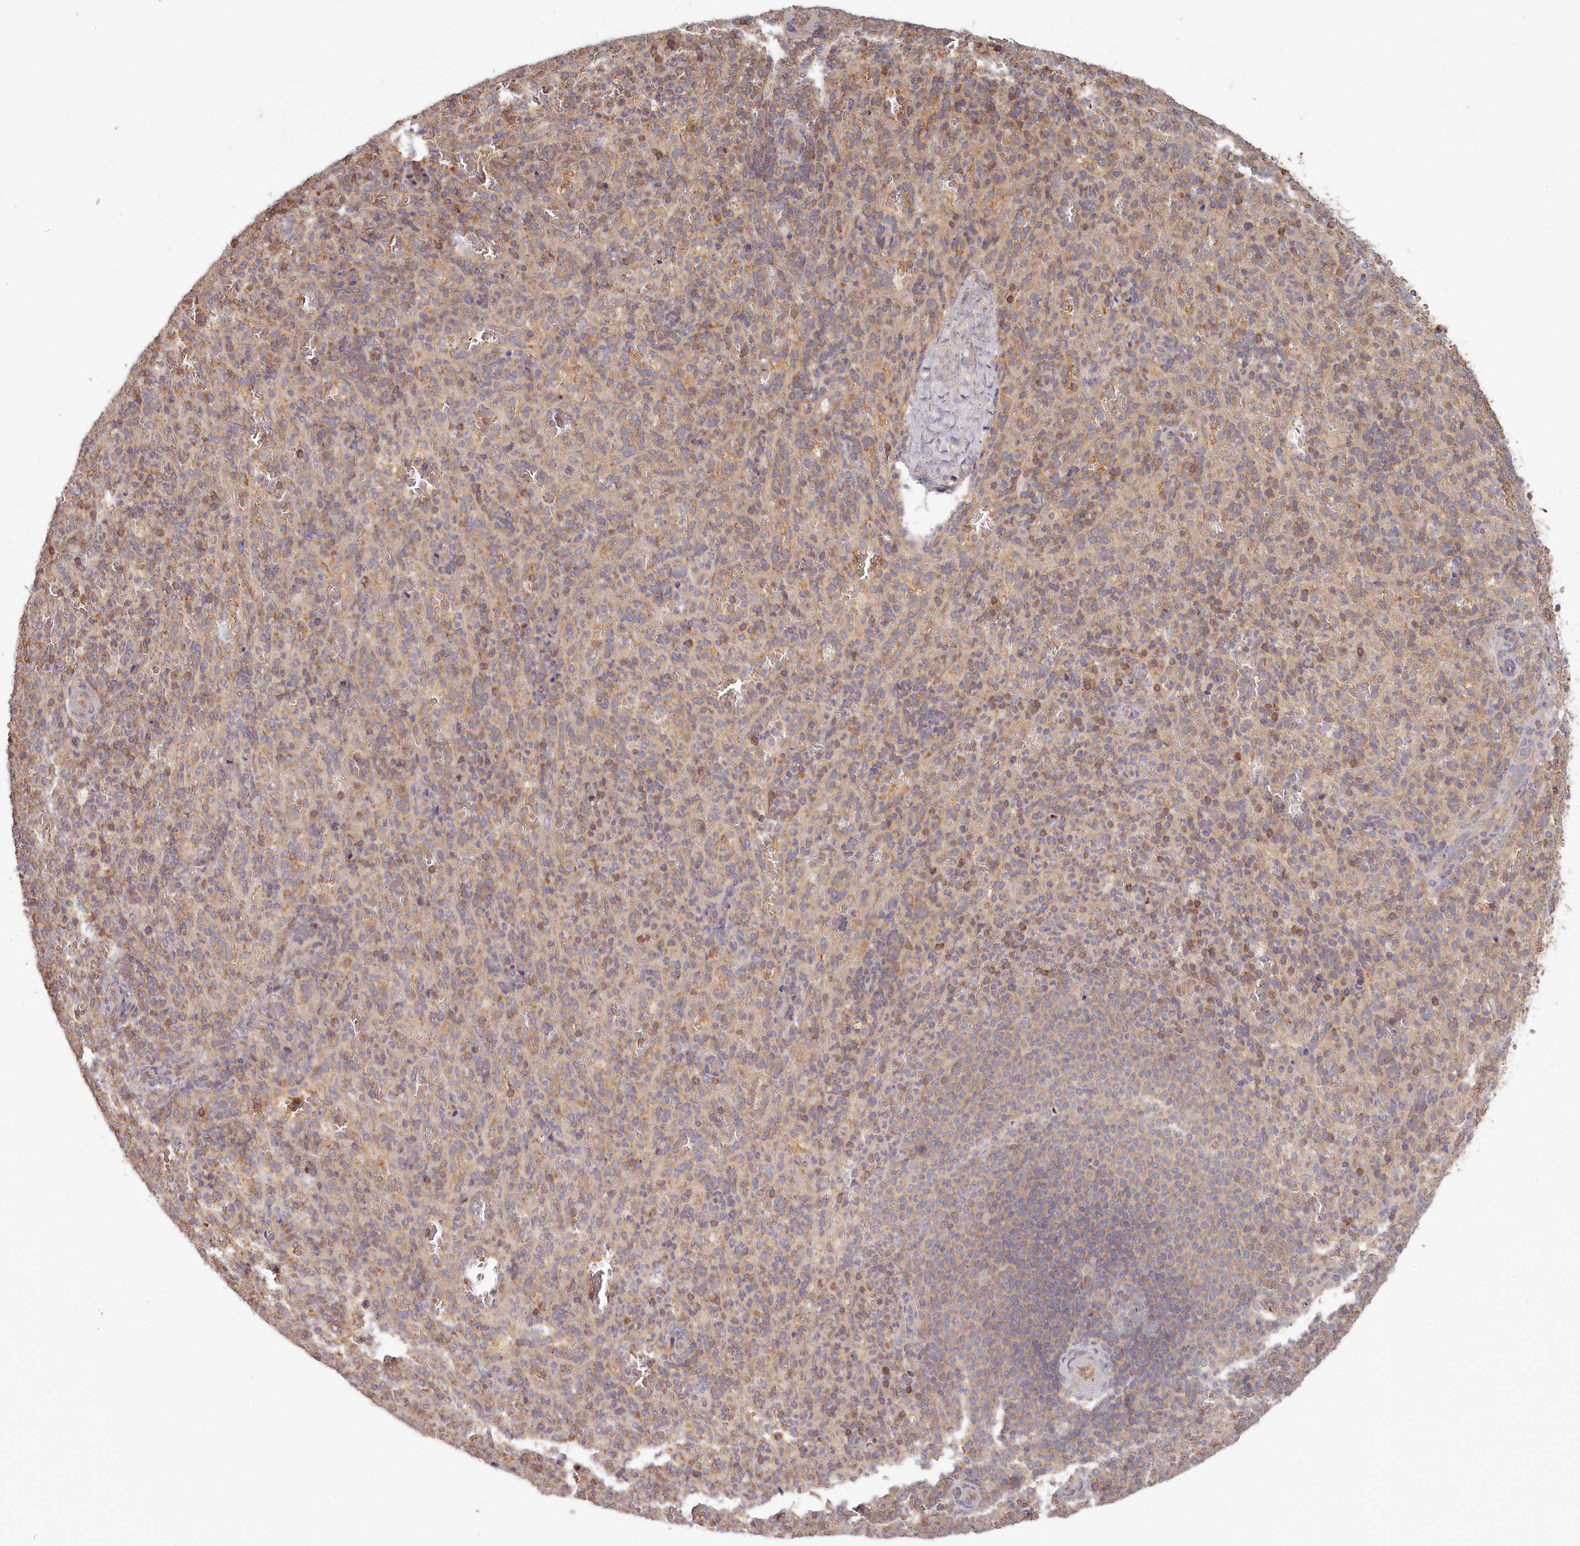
{"staining": {"intensity": "moderate", "quantity": "25%-75%", "location": "cytoplasmic/membranous"}, "tissue": "spleen", "cell_type": "Cells in red pulp", "image_type": "normal", "snomed": [{"axis": "morphology", "description": "Normal tissue, NOS"}, {"axis": "topography", "description": "Spleen"}], "caption": "Cells in red pulp display medium levels of moderate cytoplasmic/membranous positivity in approximately 25%-75% of cells in benign spleen.", "gene": "TMIE", "patient": {"sex": "female", "age": 21}}